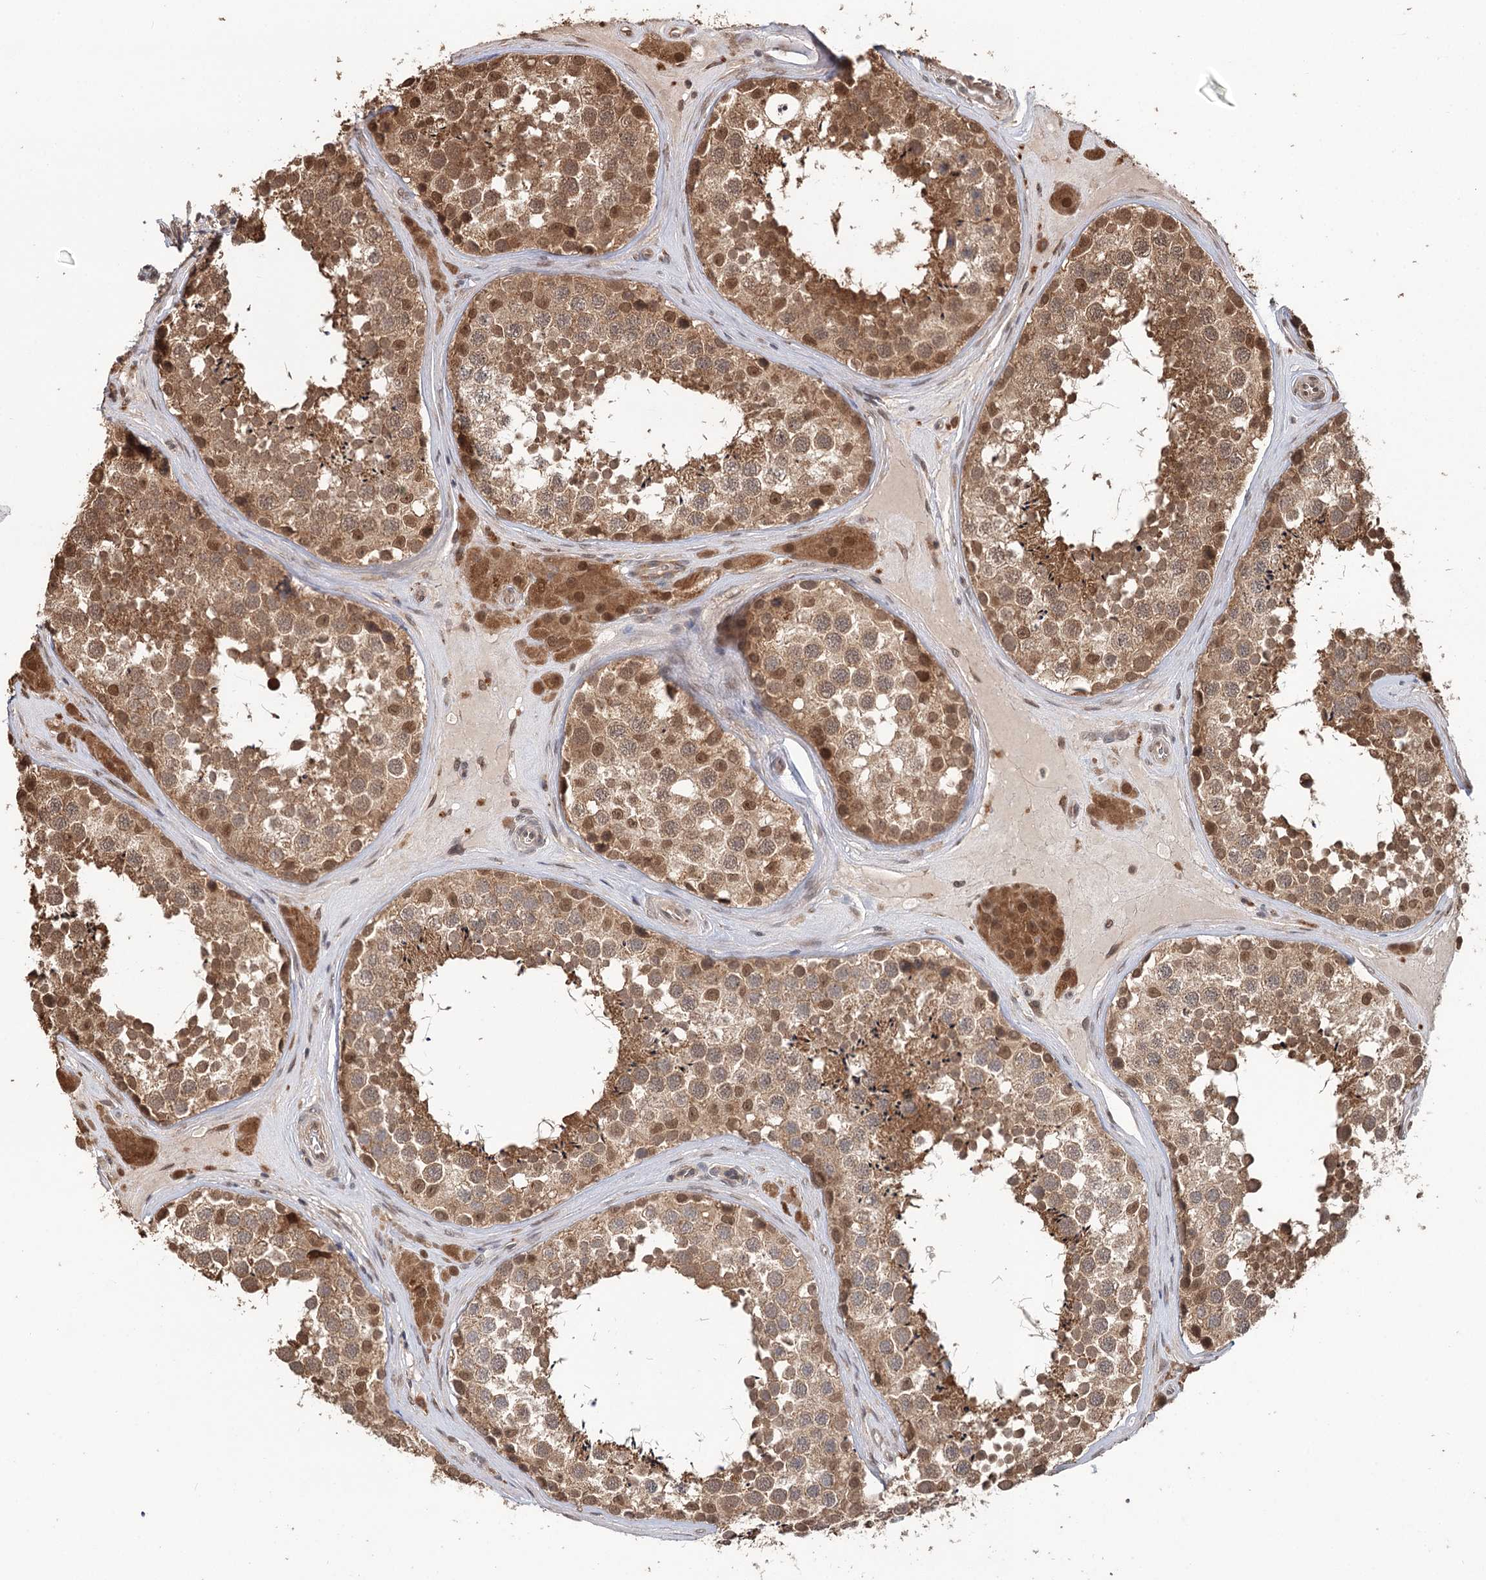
{"staining": {"intensity": "moderate", "quantity": ">75%", "location": "cytoplasmic/membranous,nuclear"}, "tissue": "testis", "cell_type": "Cells in seminiferous ducts", "image_type": "normal", "snomed": [{"axis": "morphology", "description": "Normal tissue, NOS"}, {"axis": "topography", "description": "Testis"}], "caption": "Protein analysis of benign testis exhibits moderate cytoplasmic/membranous,nuclear expression in approximately >75% of cells in seminiferous ducts.", "gene": "N6AMT1", "patient": {"sex": "male", "age": 46}}